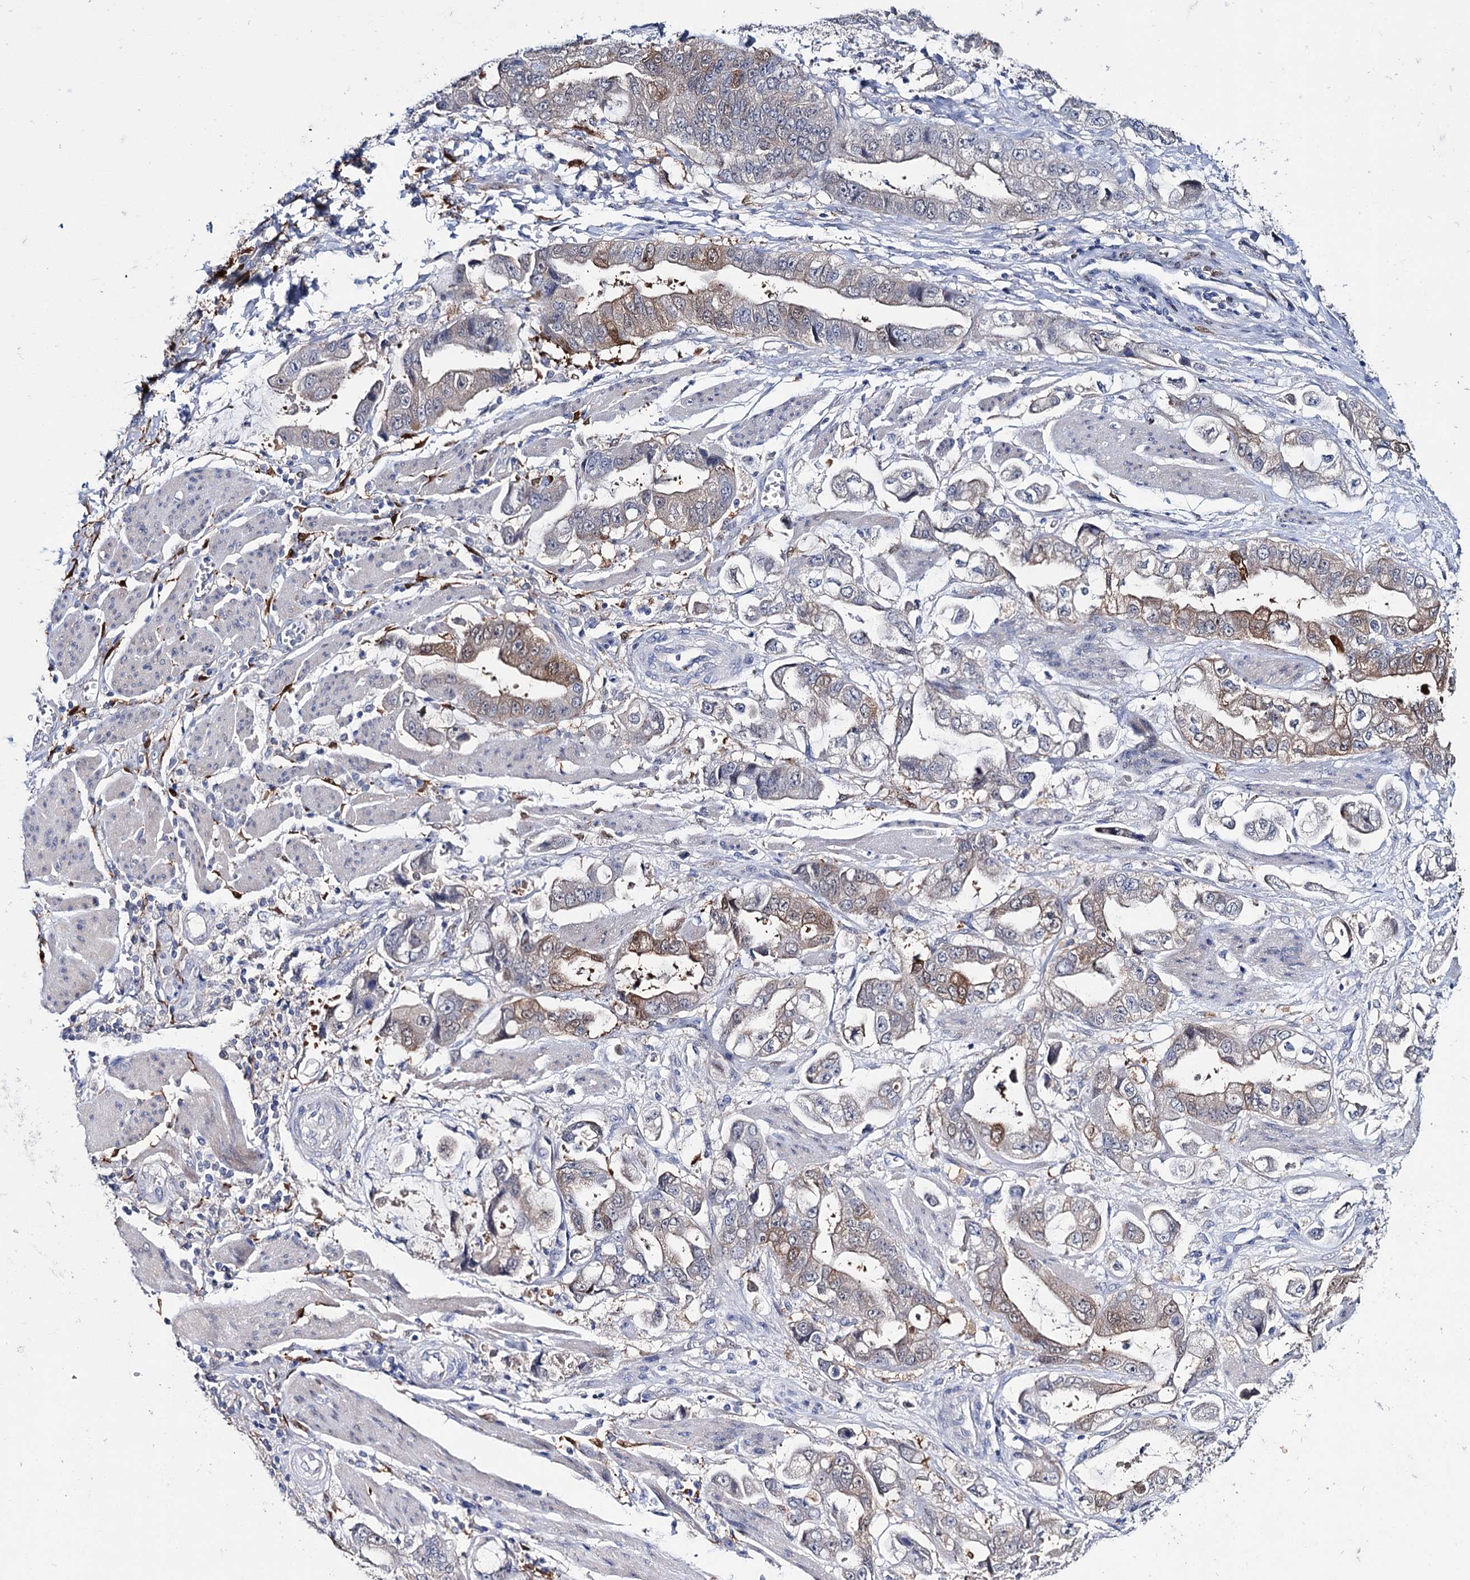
{"staining": {"intensity": "weak", "quantity": "25%-75%", "location": "cytoplasmic/membranous"}, "tissue": "stomach cancer", "cell_type": "Tumor cells", "image_type": "cancer", "snomed": [{"axis": "morphology", "description": "Adenocarcinoma, NOS"}, {"axis": "topography", "description": "Stomach"}], "caption": "The image shows a brown stain indicating the presence of a protein in the cytoplasmic/membranous of tumor cells in adenocarcinoma (stomach).", "gene": "LYZL4", "patient": {"sex": "male", "age": 62}}